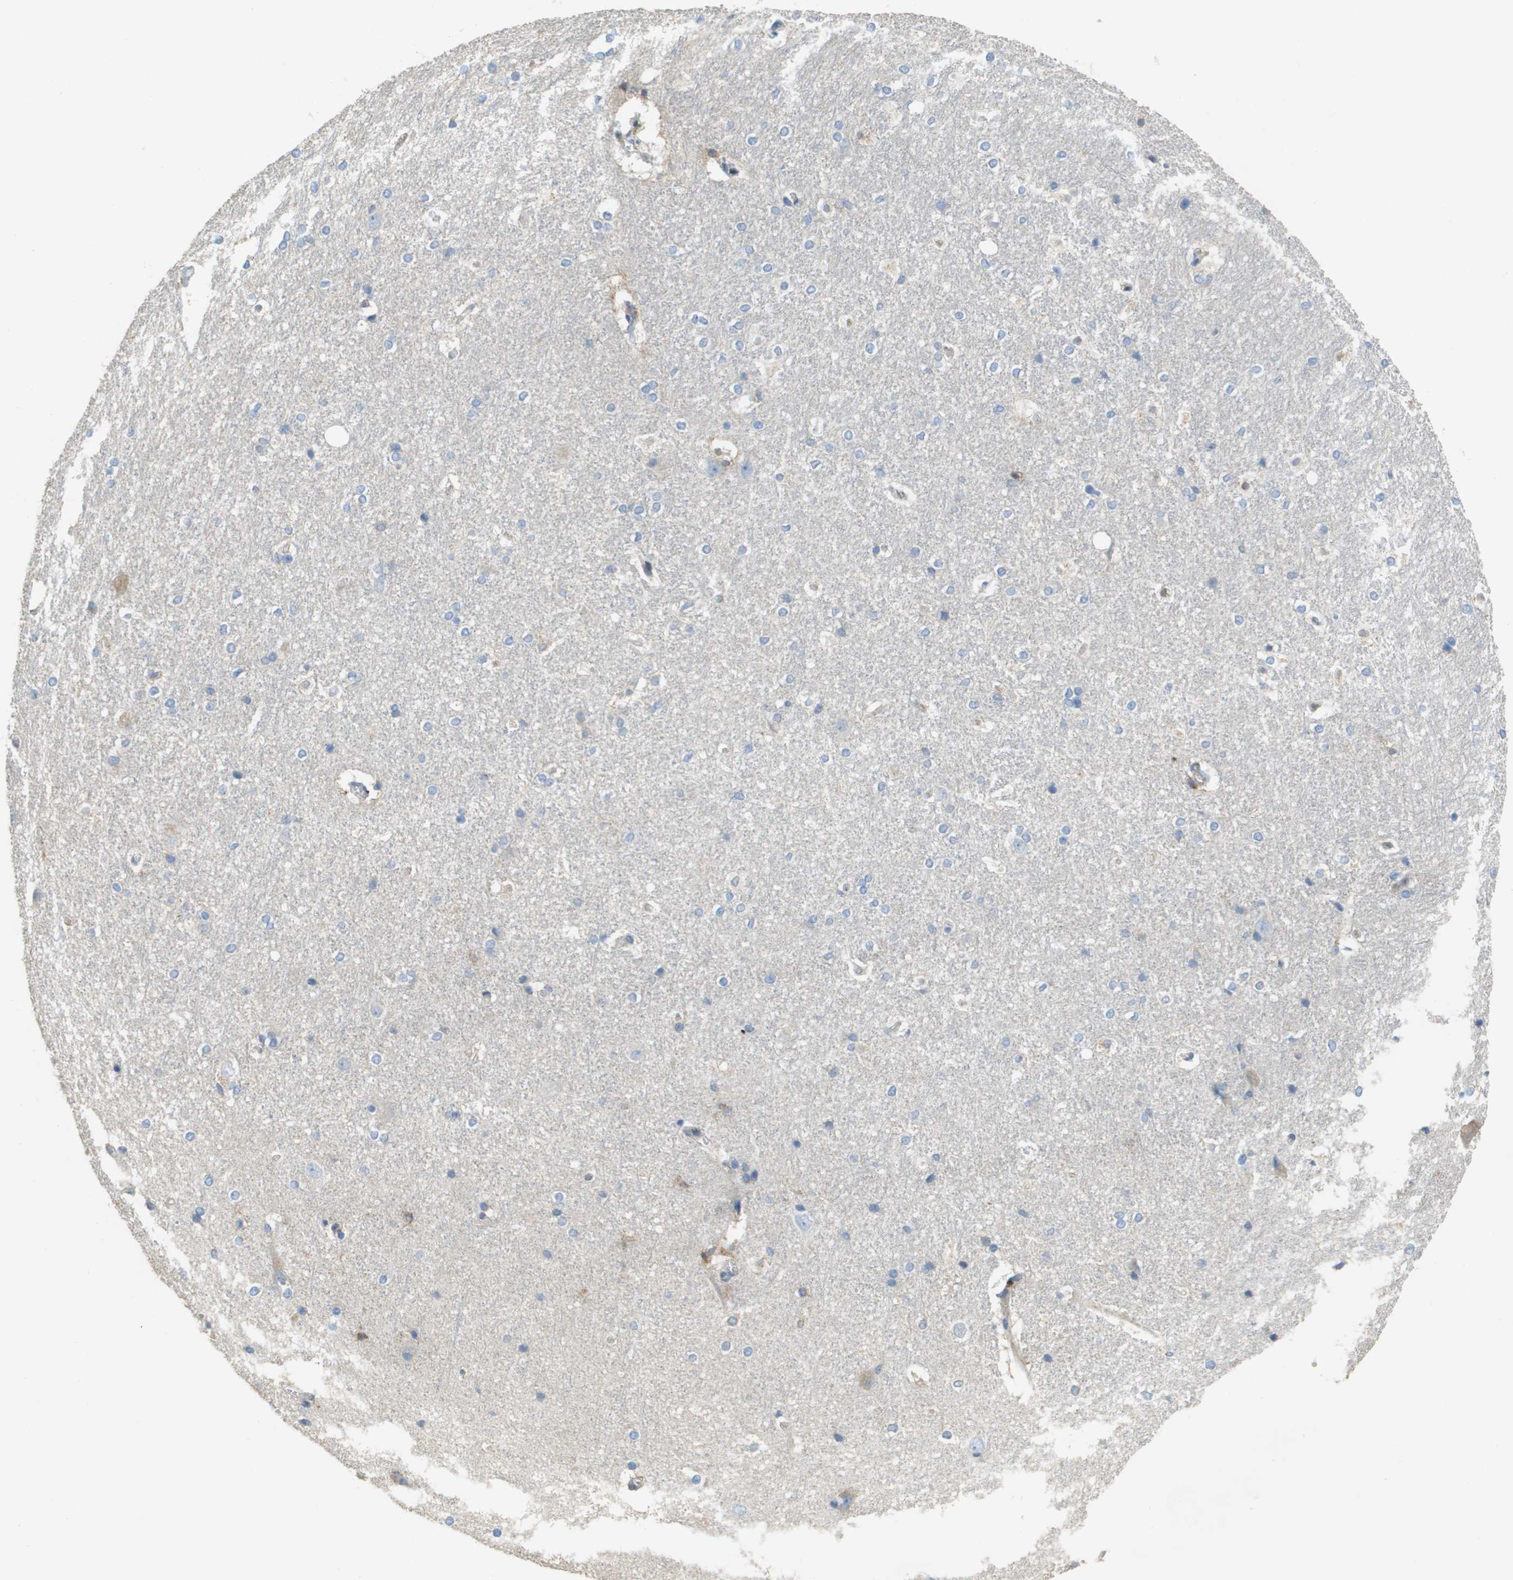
{"staining": {"intensity": "negative", "quantity": "none", "location": "none"}, "tissue": "hippocampus", "cell_type": "Glial cells", "image_type": "normal", "snomed": [{"axis": "morphology", "description": "Normal tissue, NOS"}, {"axis": "topography", "description": "Hippocampus"}], "caption": "Photomicrograph shows no significant protein positivity in glial cells of unremarkable hippocampus. (Stains: DAB immunohistochemistry with hematoxylin counter stain, Microscopy: brightfield microscopy at high magnification).", "gene": "CASP10", "patient": {"sex": "female", "age": 19}}